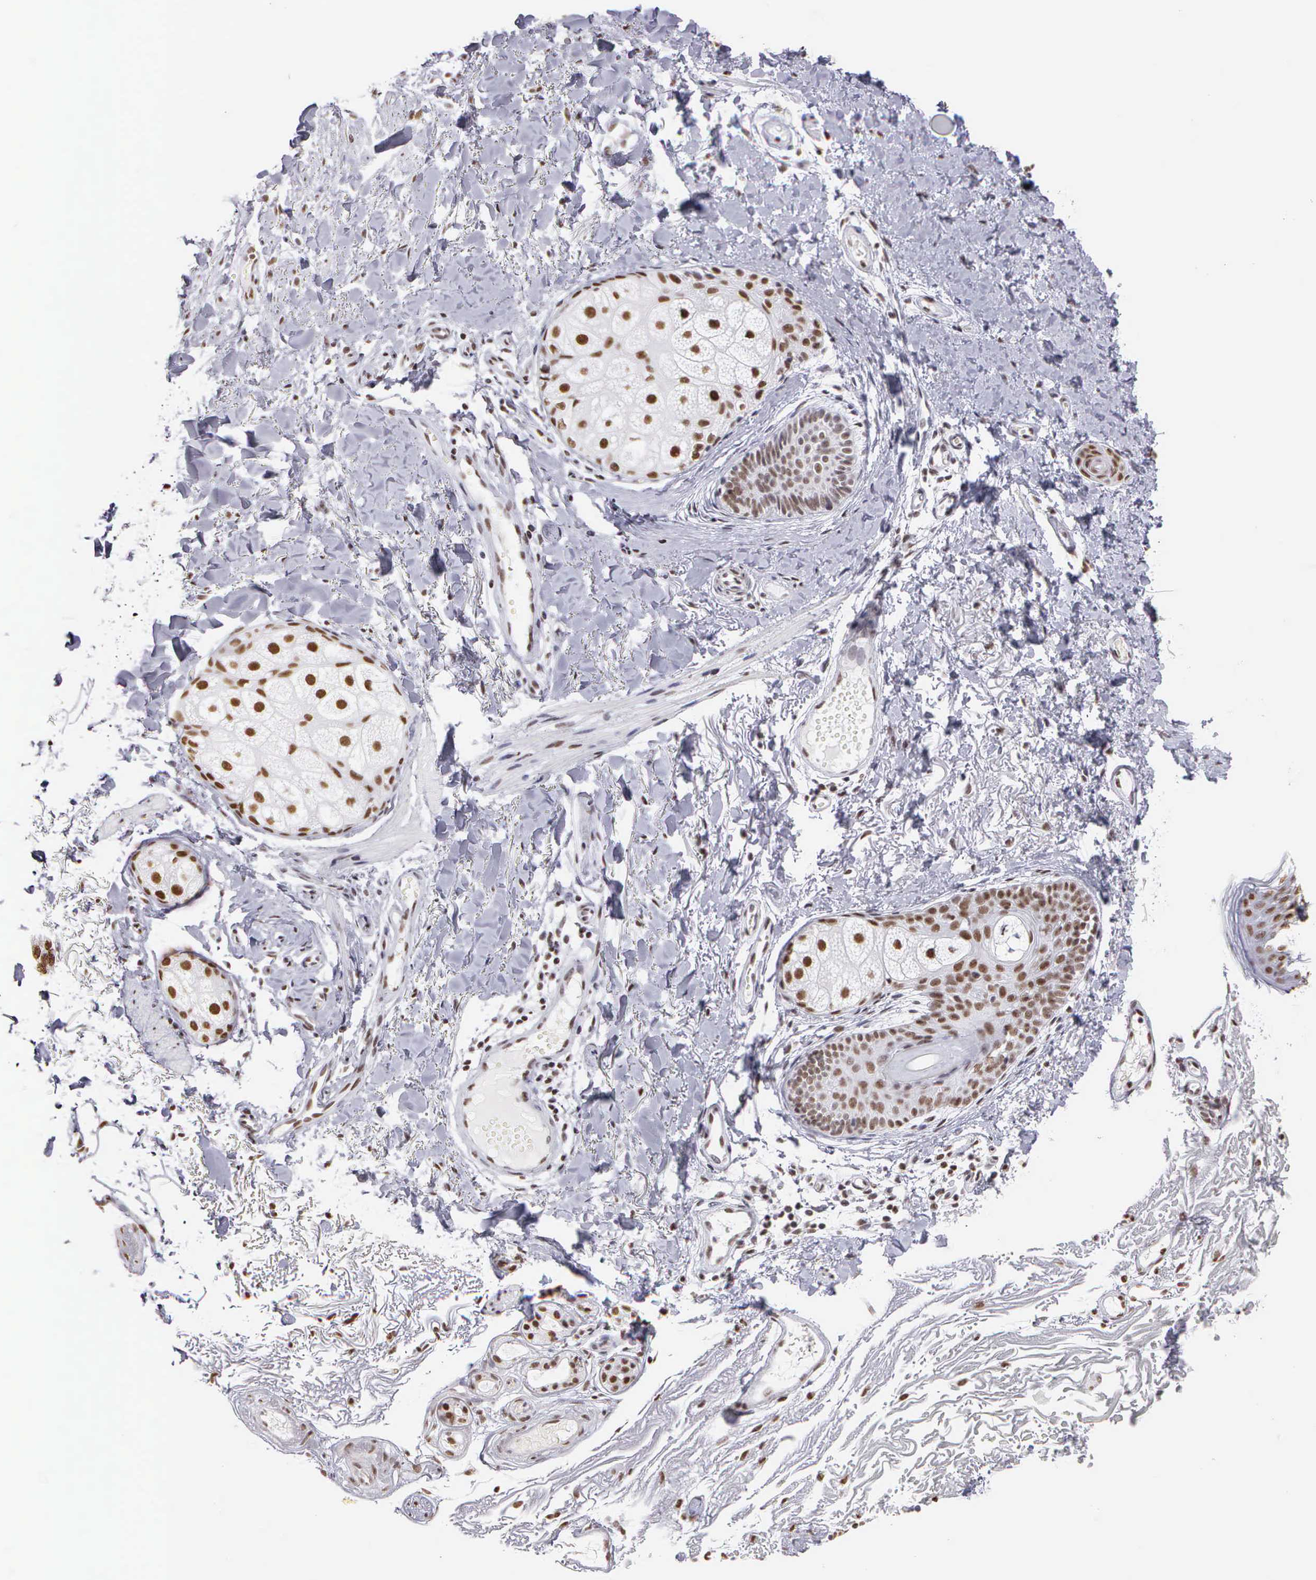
{"staining": {"intensity": "moderate", "quantity": ">75%", "location": "nuclear"}, "tissue": "skin", "cell_type": "Fibroblasts", "image_type": "normal", "snomed": [{"axis": "morphology", "description": "Normal tissue, NOS"}, {"axis": "morphology", "description": "Neoplasm, benign, NOS"}, {"axis": "topography", "description": "Skin"}], "caption": "Immunohistochemical staining of benign human skin shows >75% levels of moderate nuclear protein positivity in approximately >75% of fibroblasts.", "gene": "CSTF2", "patient": {"sex": "female", "age": 53}}